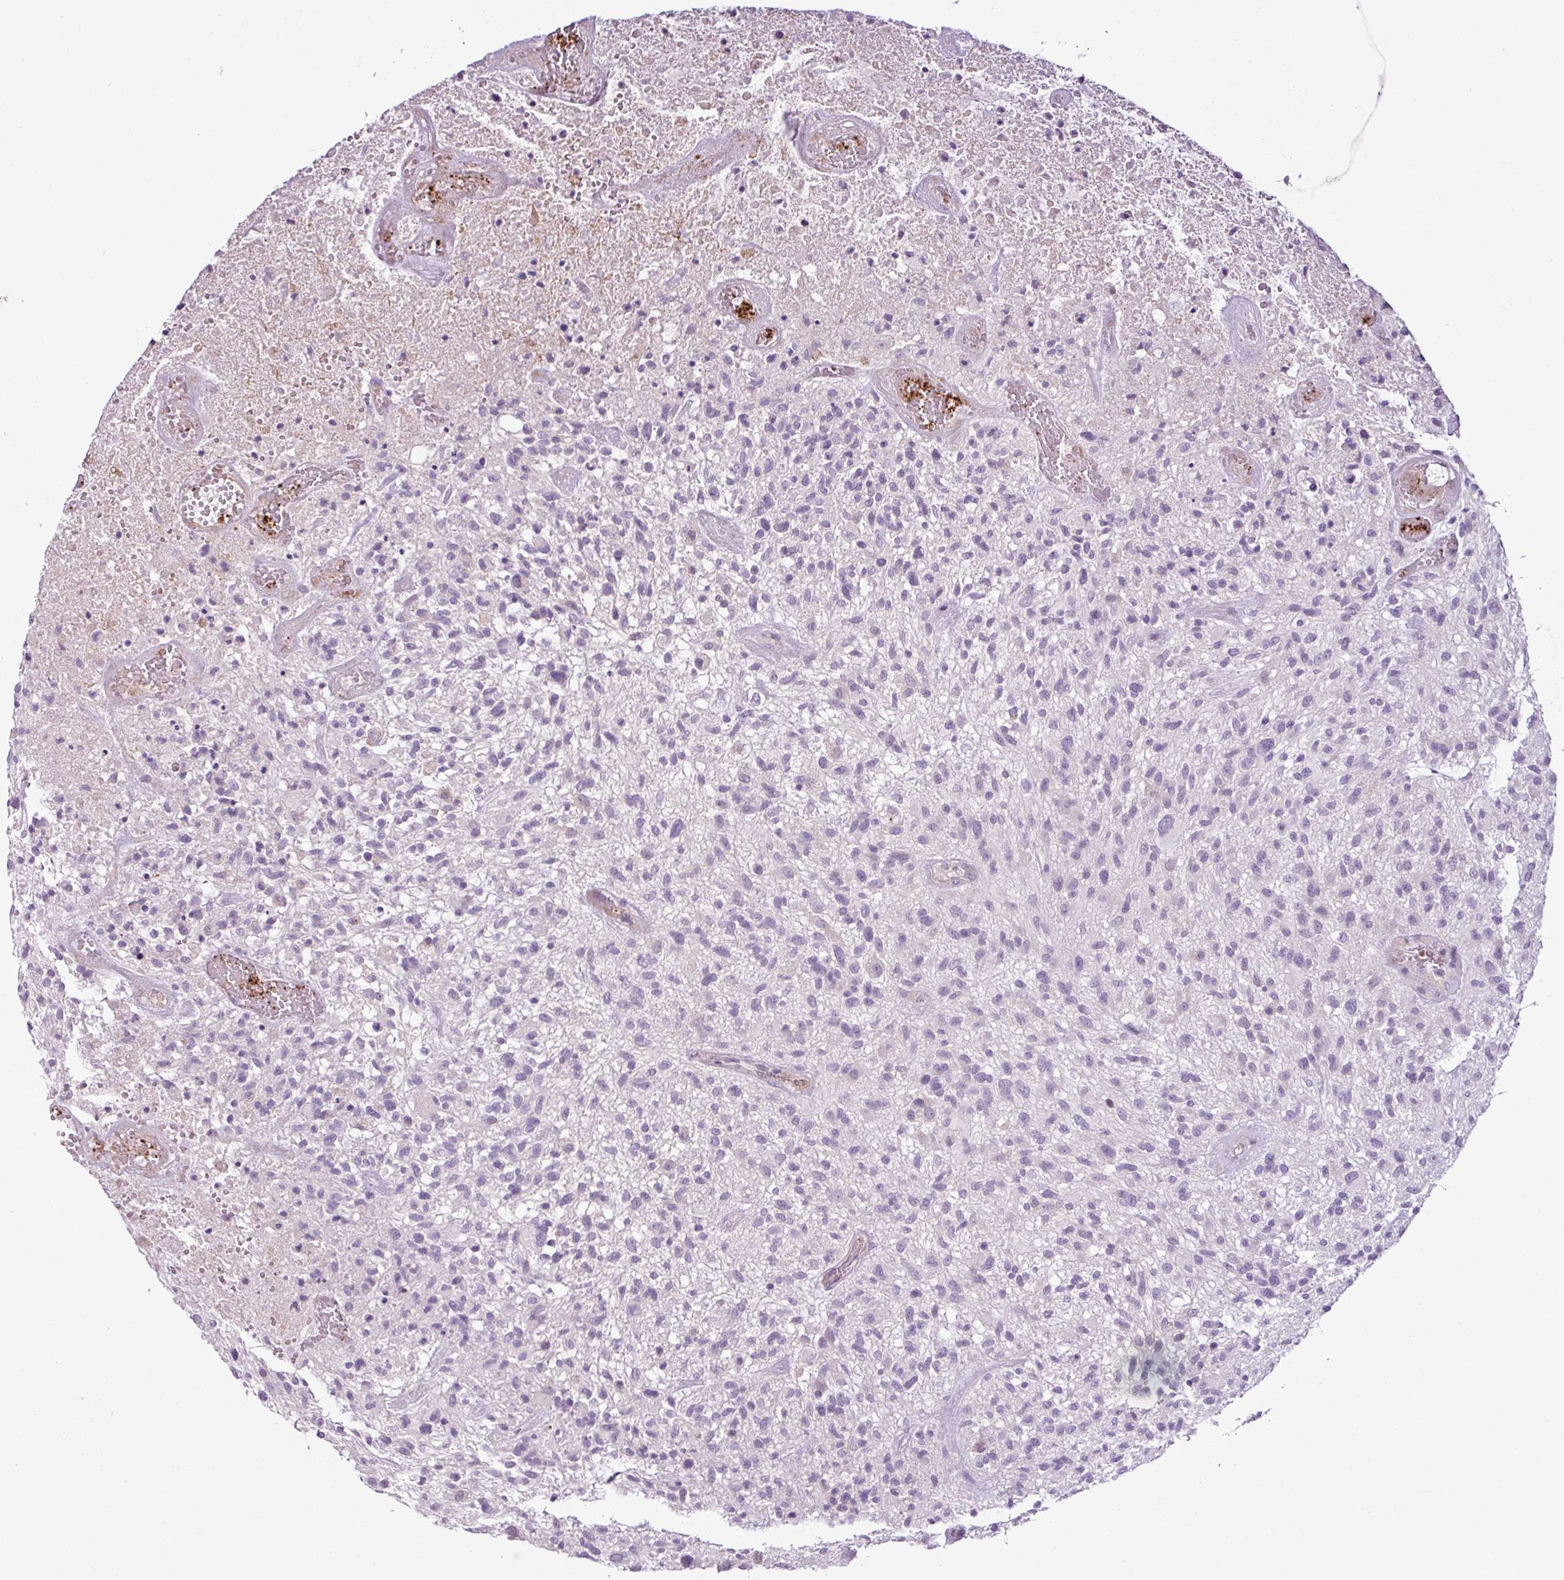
{"staining": {"intensity": "negative", "quantity": "none", "location": "none"}, "tissue": "glioma", "cell_type": "Tumor cells", "image_type": "cancer", "snomed": [{"axis": "morphology", "description": "Glioma, malignant, High grade"}, {"axis": "topography", "description": "Brain"}], "caption": "This histopathology image is of malignant high-grade glioma stained with immunohistochemistry to label a protein in brown with the nuclei are counter-stained blue. There is no positivity in tumor cells. The staining is performed using DAB brown chromogen with nuclei counter-stained in using hematoxylin.", "gene": "DNAJB13", "patient": {"sex": "male", "age": 47}}